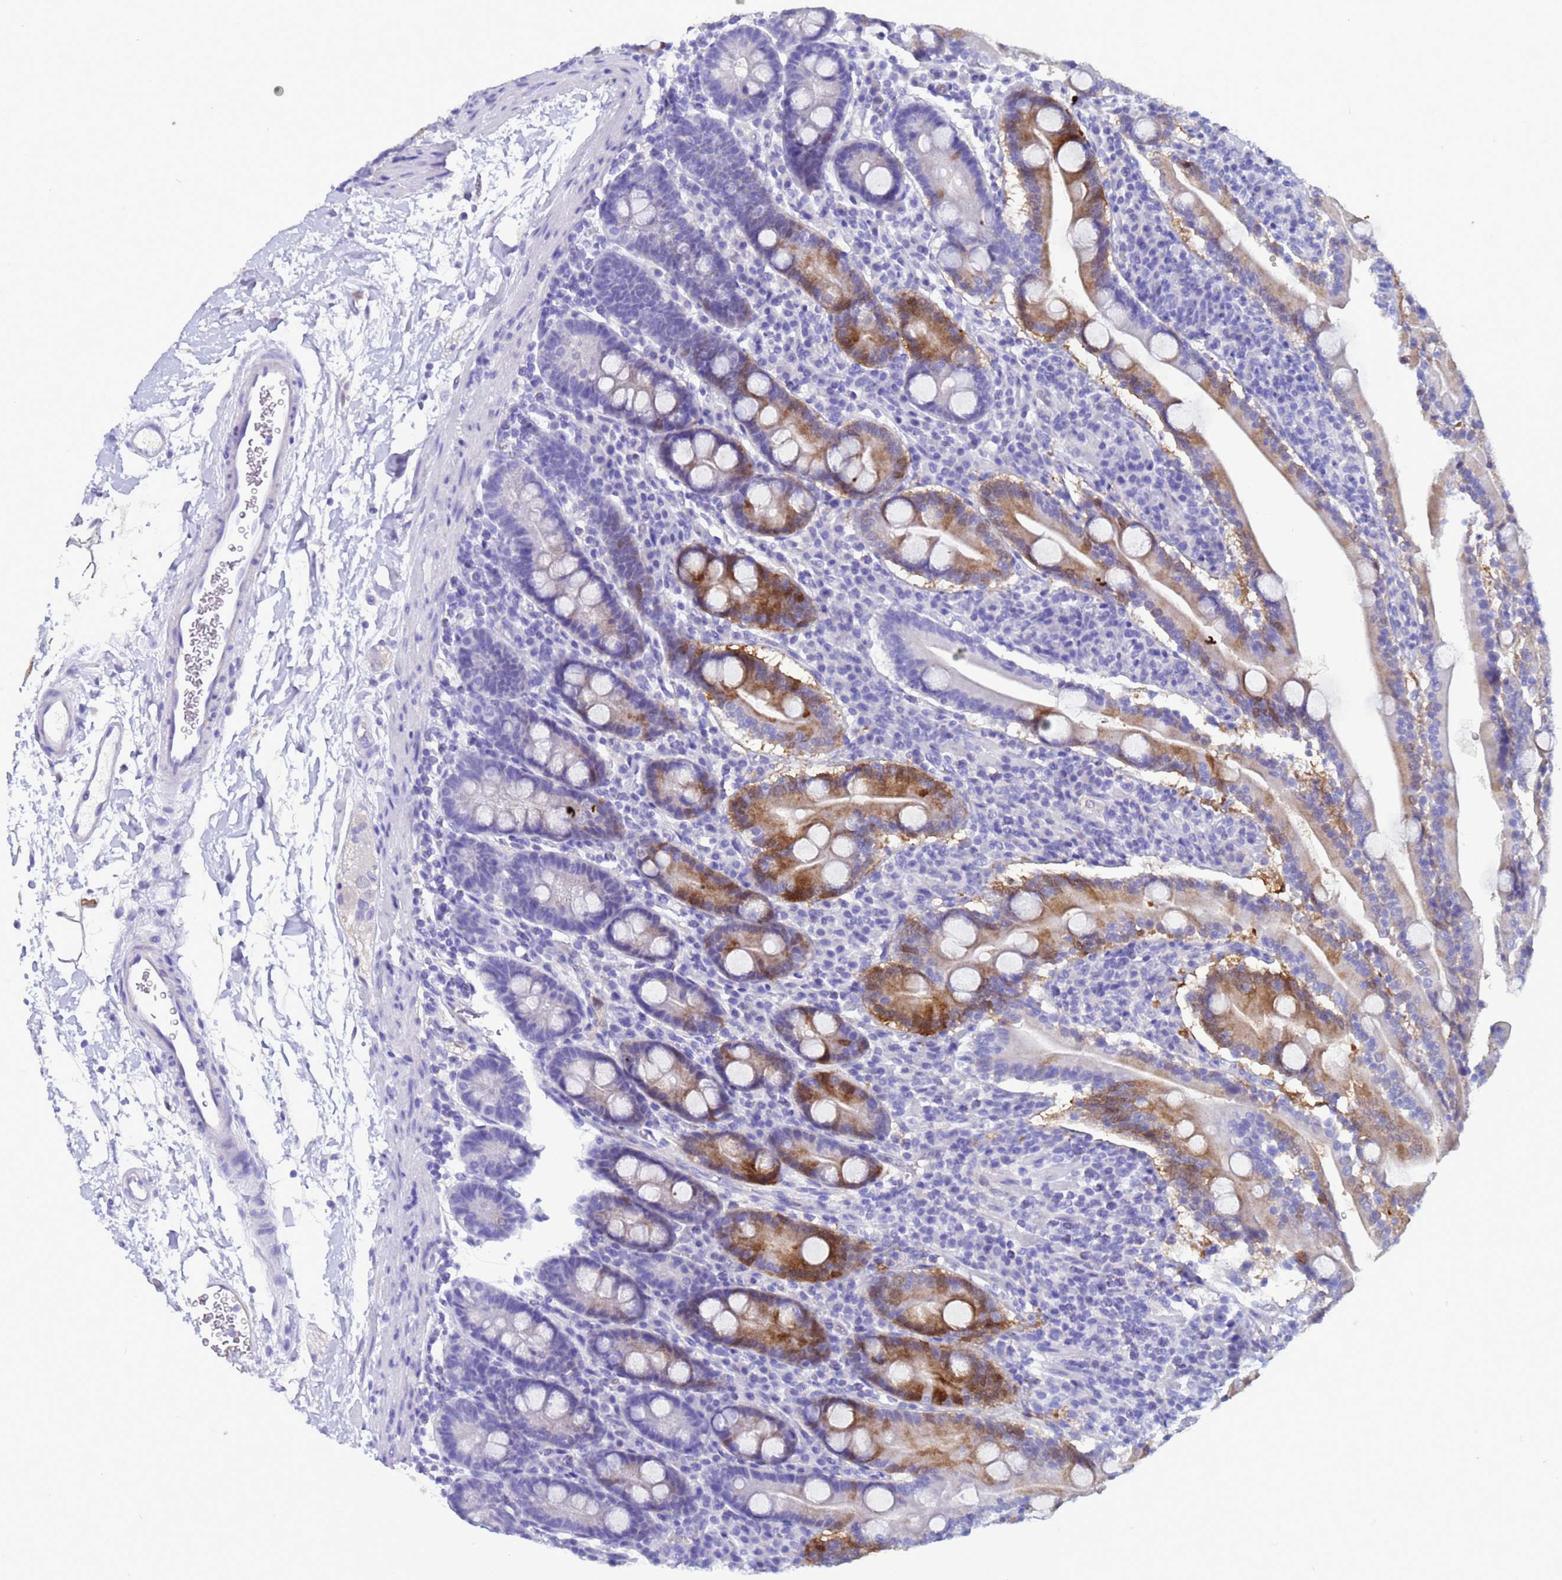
{"staining": {"intensity": "moderate", "quantity": "<25%", "location": "cytoplasmic/membranous,nuclear"}, "tissue": "duodenum", "cell_type": "Glandular cells", "image_type": "normal", "snomed": [{"axis": "morphology", "description": "Normal tissue, NOS"}, {"axis": "topography", "description": "Duodenum"}], "caption": "Immunohistochemical staining of benign duodenum reveals <25% levels of moderate cytoplasmic/membranous,nuclear protein positivity in approximately <25% of glandular cells. The protein of interest is shown in brown color, while the nuclei are stained blue.", "gene": "AKR1C2", "patient": {"sex": "male", "age": 35}}